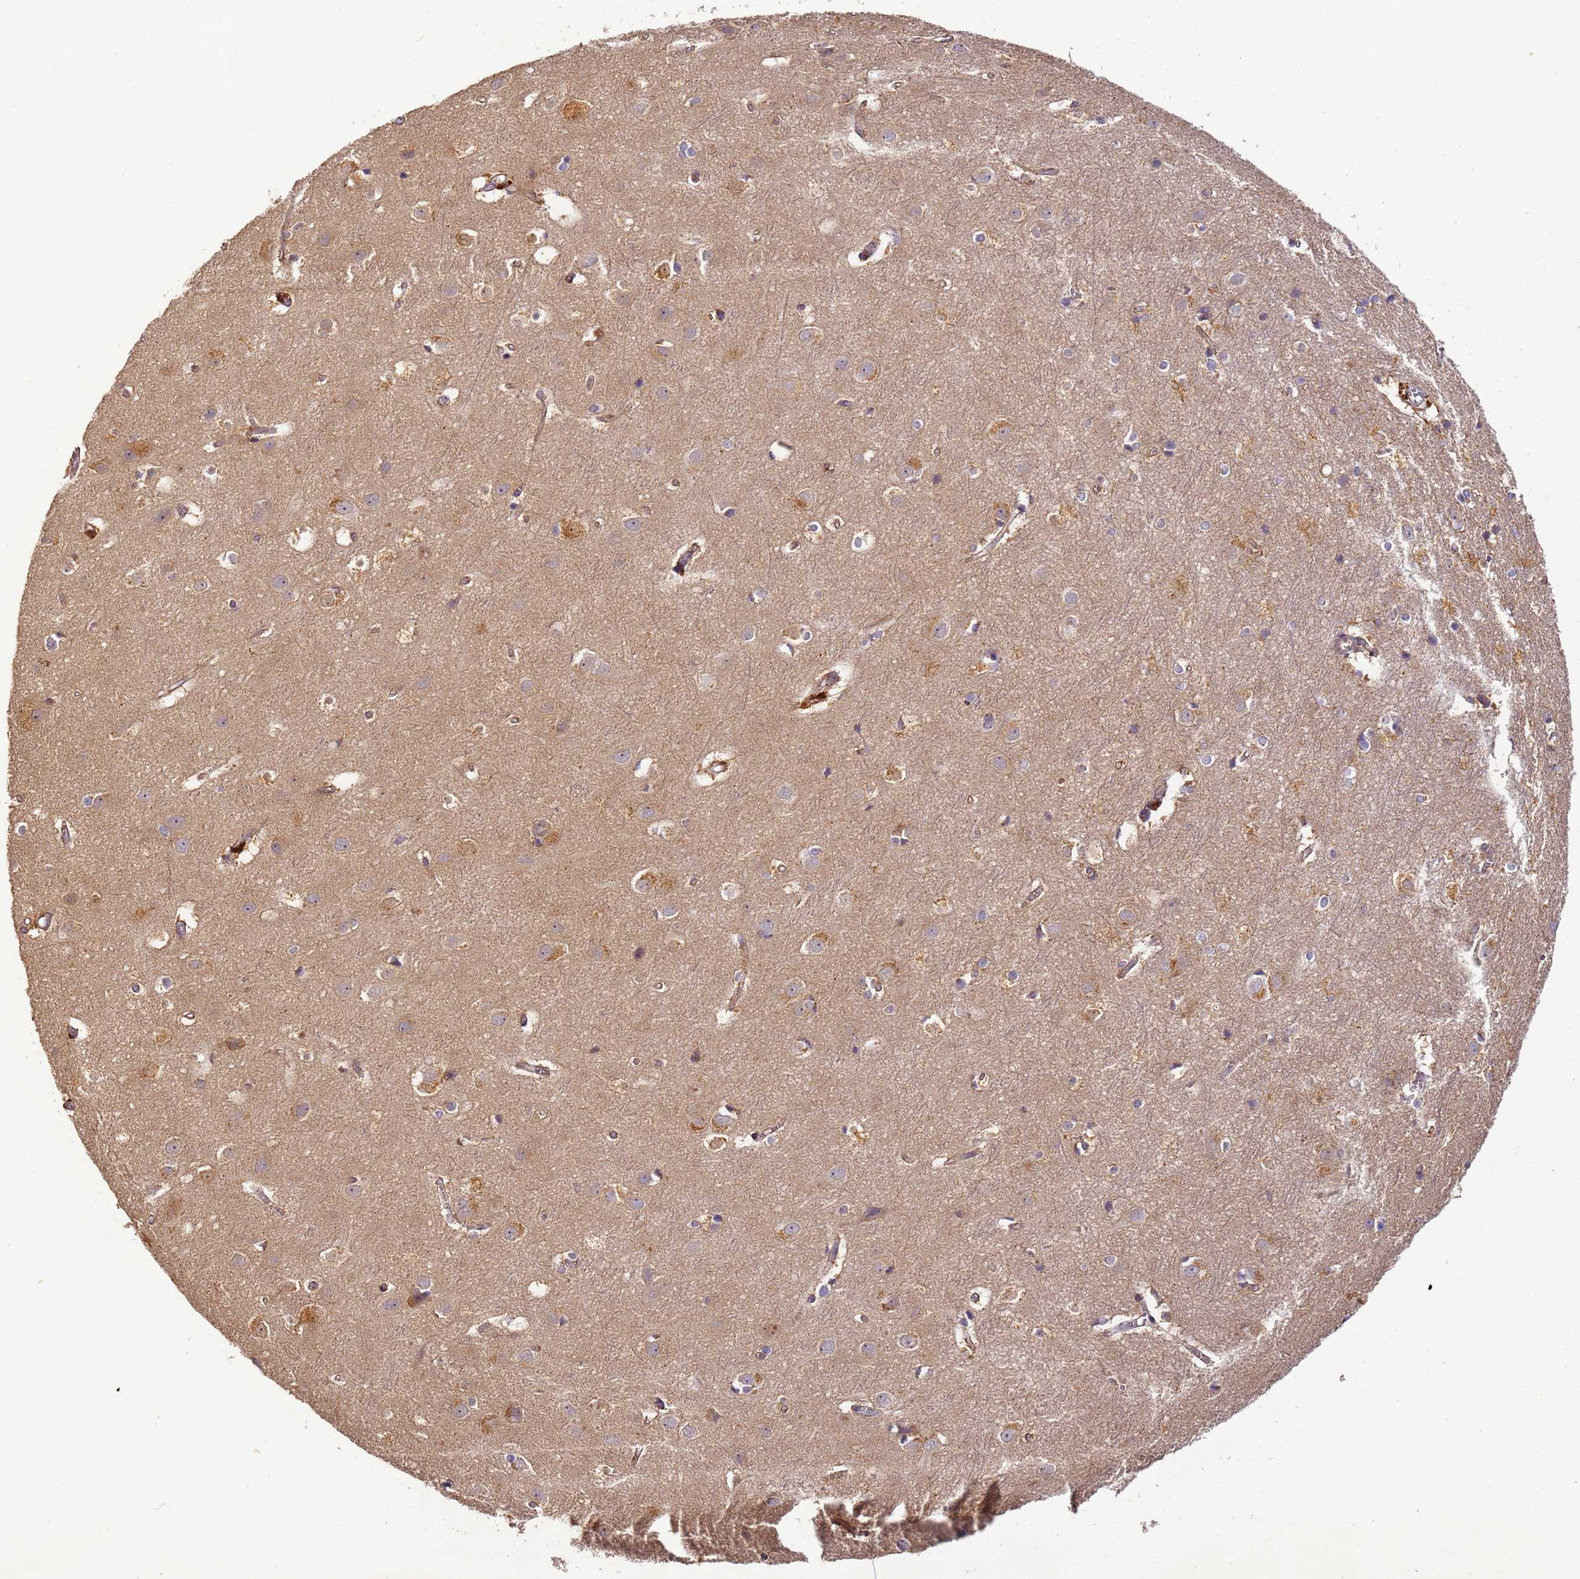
{"staining": {"intensity": "moderate", "quantity": "25%-75%", "location": "cytoplasmic/membranous"}, "tissue": "cerebral cortex", "cell_type": "Endothelial cells", "image_type": "normal", "snomed": [{"axis": "morphology", "description": "Normal tissue, NOS"}, {"axis": "topography", "description": "Cerebral cortex"}], "caption": "Protein staining of normal cerebral cortex reveals moderate cytoplasmic/membranous positivity in about 25%-75% of endothelial cells.", "gene": "TIGAR", "patient": {"sex": "male", "age": 54}}